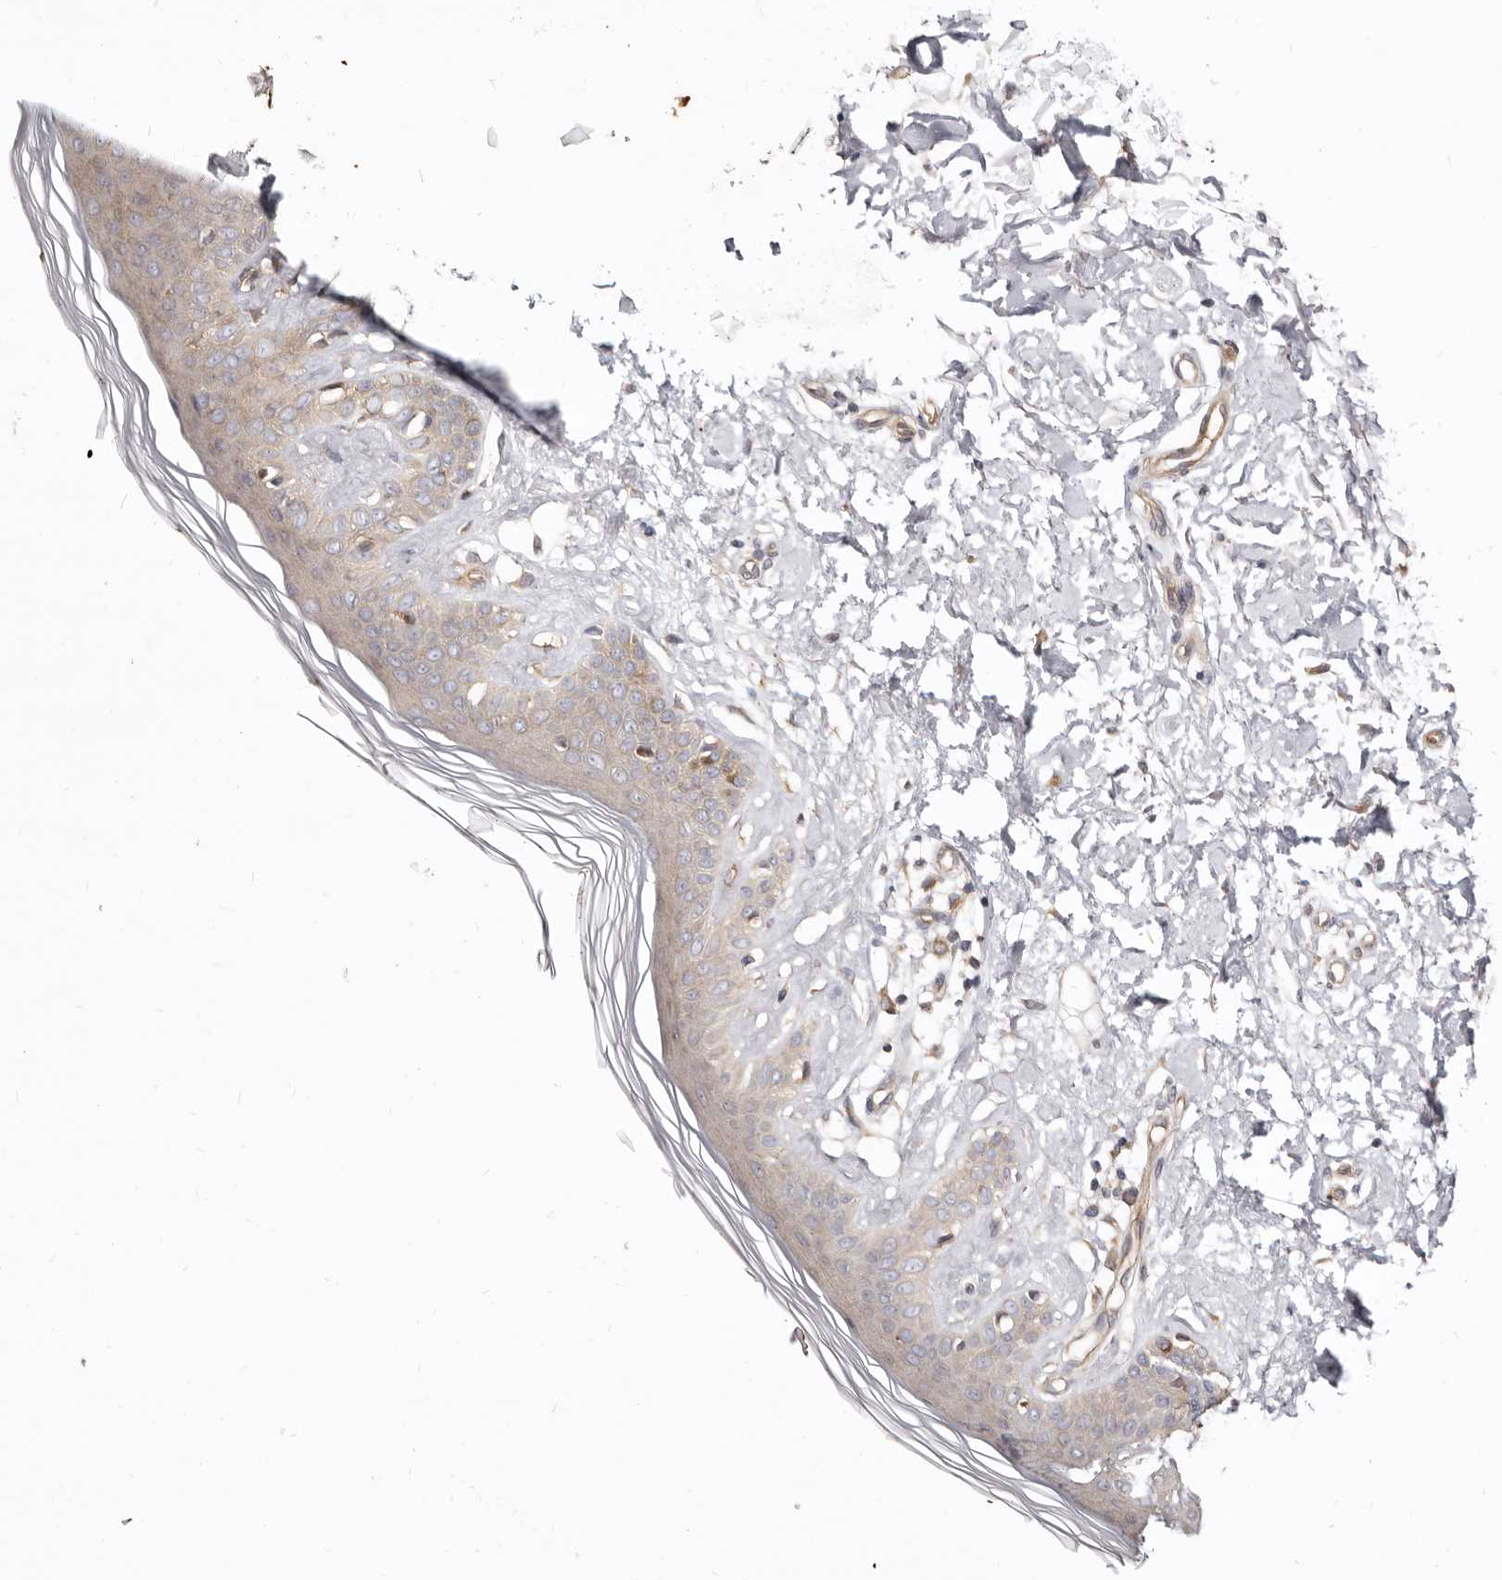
{"staining": {"intensity": "moderate", "quantity": ">75%", "location": "cytoplasmic/membranous"}, "tissue": "skin", "cell_type": "Fibroblasts", "image_type": "normal", "snomed": [{"axis": "morphology", "description": "Normal tissue, NOS"}, {"axis": "topography", "description": "Skin"}], "caption": "The micrograph shows staining of benign skin, revealing moderate cytoplasmic/membranous protein expression (brown color) within fibroblasts. (Stains: DAB in brown, nuclei in blue, Microscopy: brightfield microscopy at high magnification).", "gene": "GPATCH4", "patient": {"sex": "female", "age": 64}}